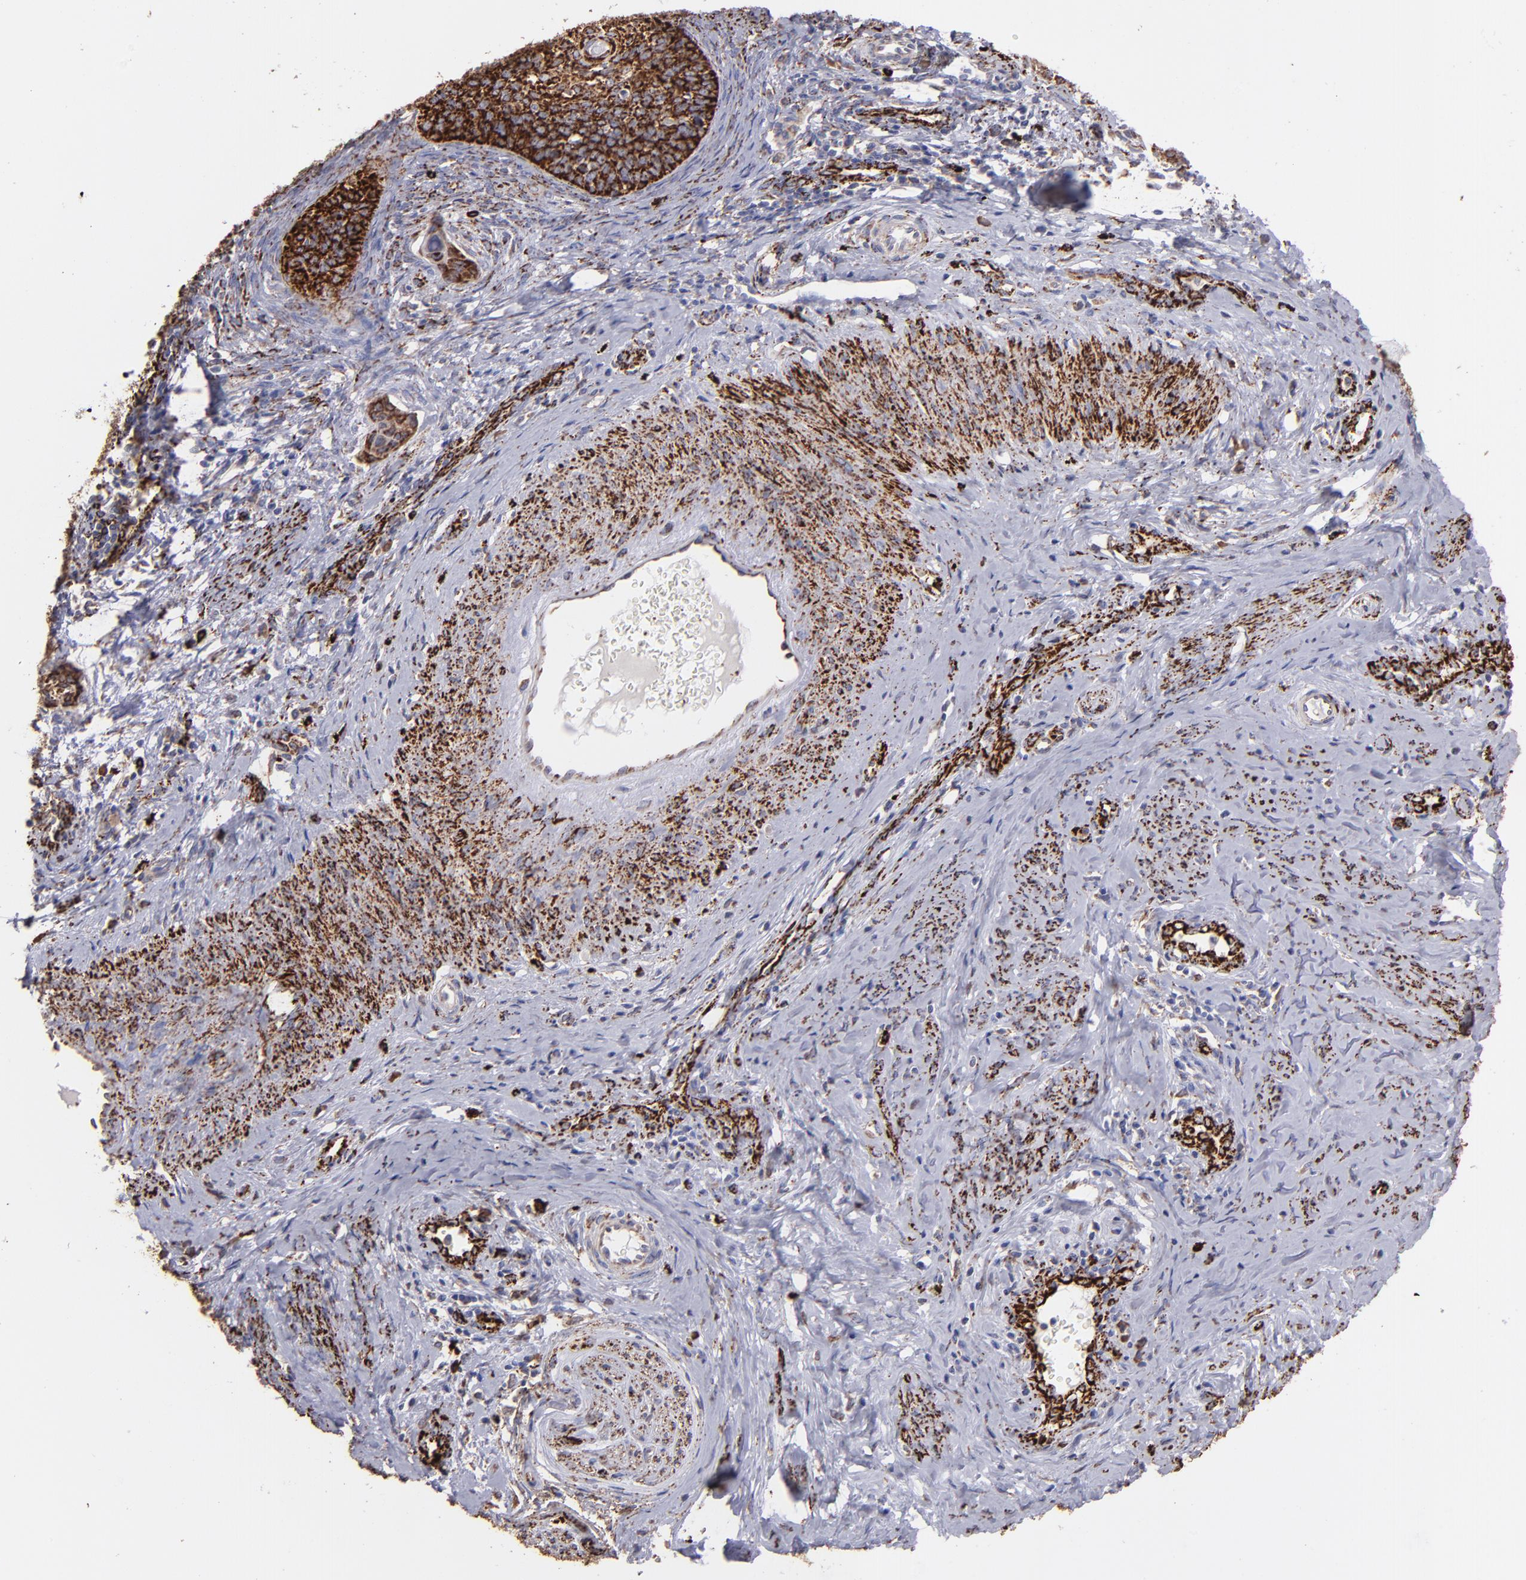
{"staining": {"intensity": "strong", "quantity": ">75%", "location": "cytoplasmic/membranous"}, "tissue": "cervical cancer", "cell_type": "Tumor cells", "image_type": "cancer", "snomed": [{"axis": "morphology", "description": "Squamous cell carcinoma, NOS"}, {"axis": "topography", "description": "Cervix"}], "caption": "Strong cytoplasmic/membranous protein expression is present in approximately >75% of tumor cells in squamous cell carcinoma (cervical).", "gene": "MAOB", "patient": {"sex": "female", "age": 33}}